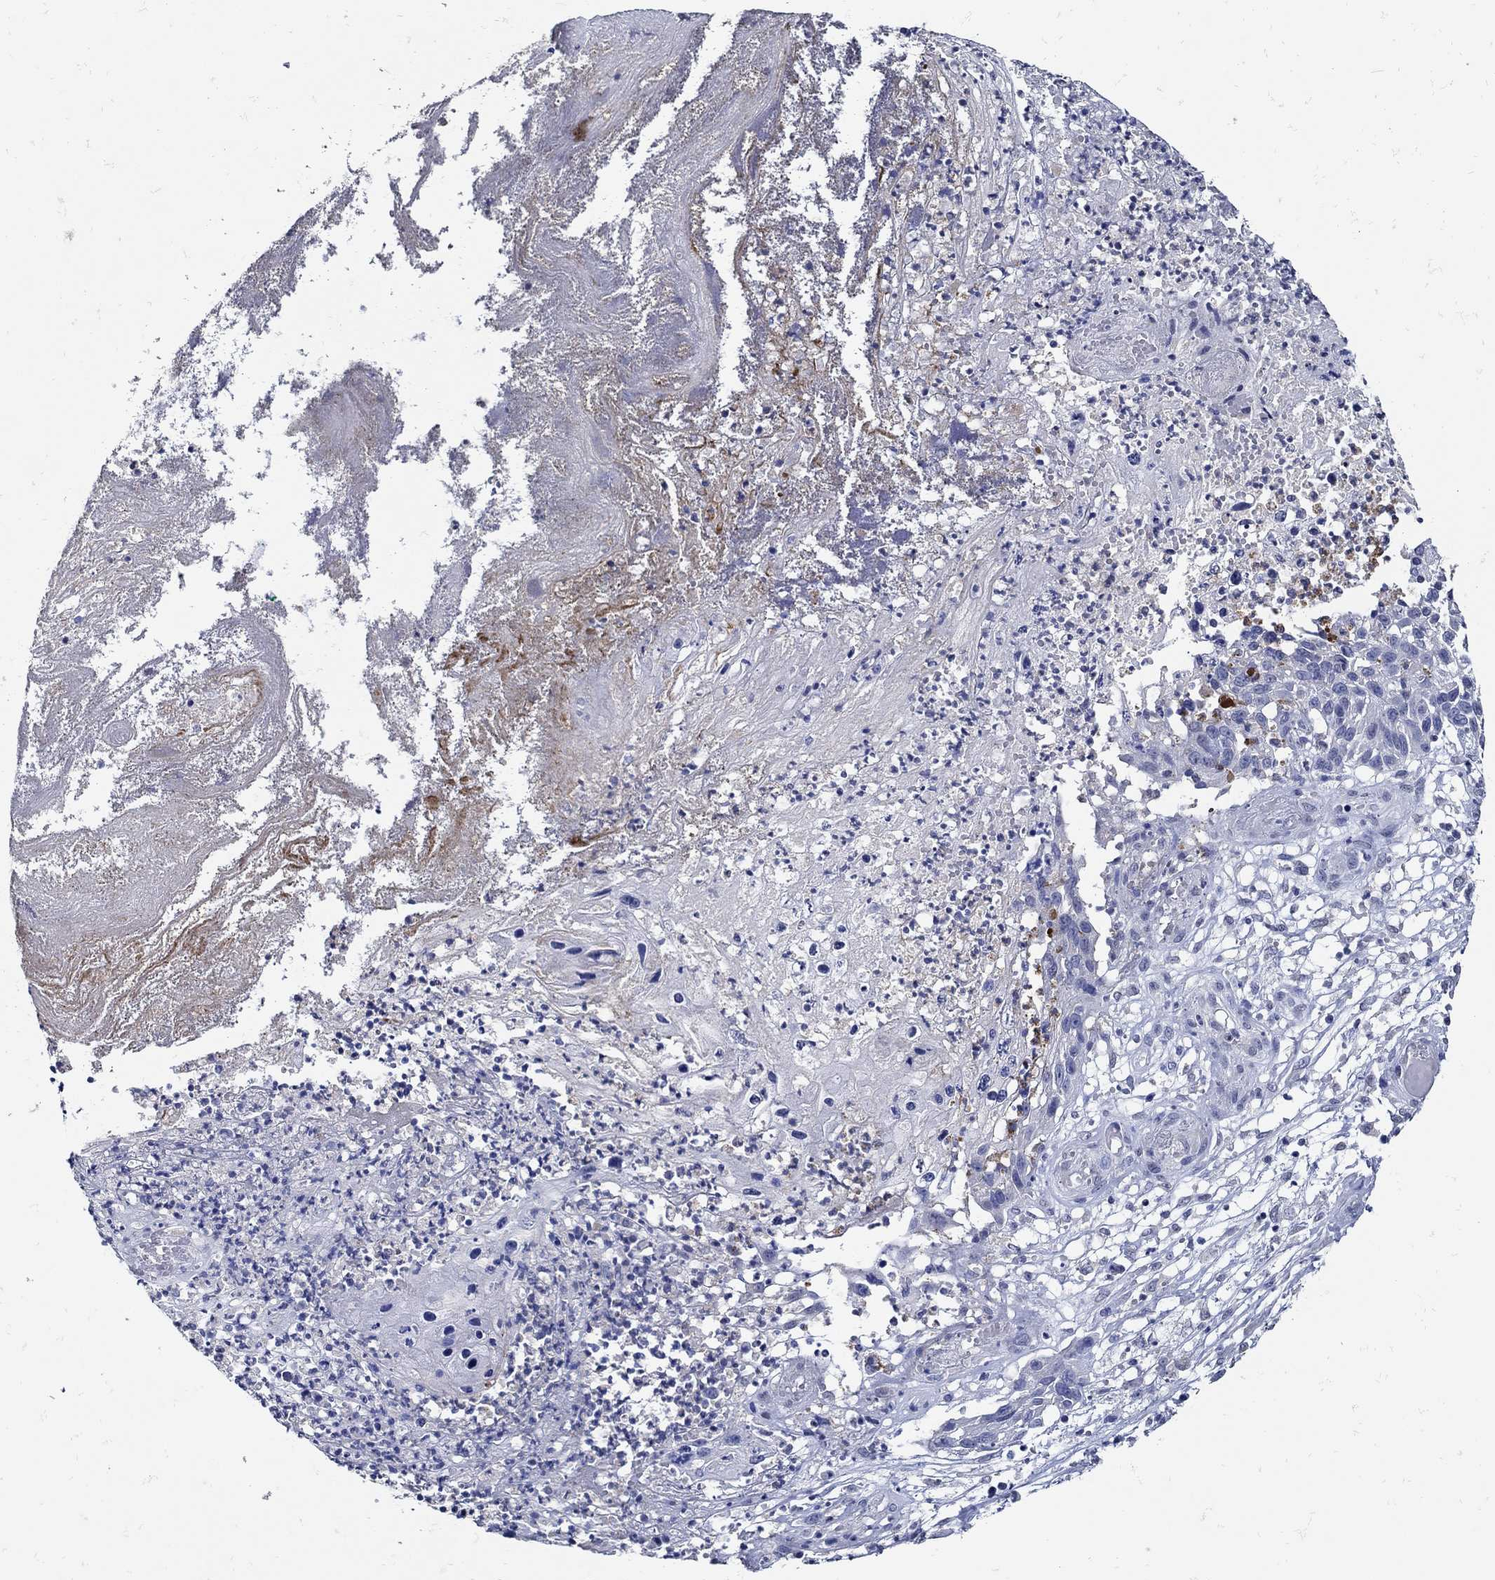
{"staining": {"intensity": "negative", "quantity": "none", "location": "none"}, "tissue": "skin cancer", "cell_type": "Tumor cells", "image_type": "cancer", "snomed": [{"axis": "morphology", "description": "Squamous cell carcinoma, NOS"}, {"axis": "topography", "description": "Skin"}], "caption": "Tumor cells are negative for protein expression in human skin cancer.", "gene": "KCNN3", "patient": {"sex": "male", "age": 92}}